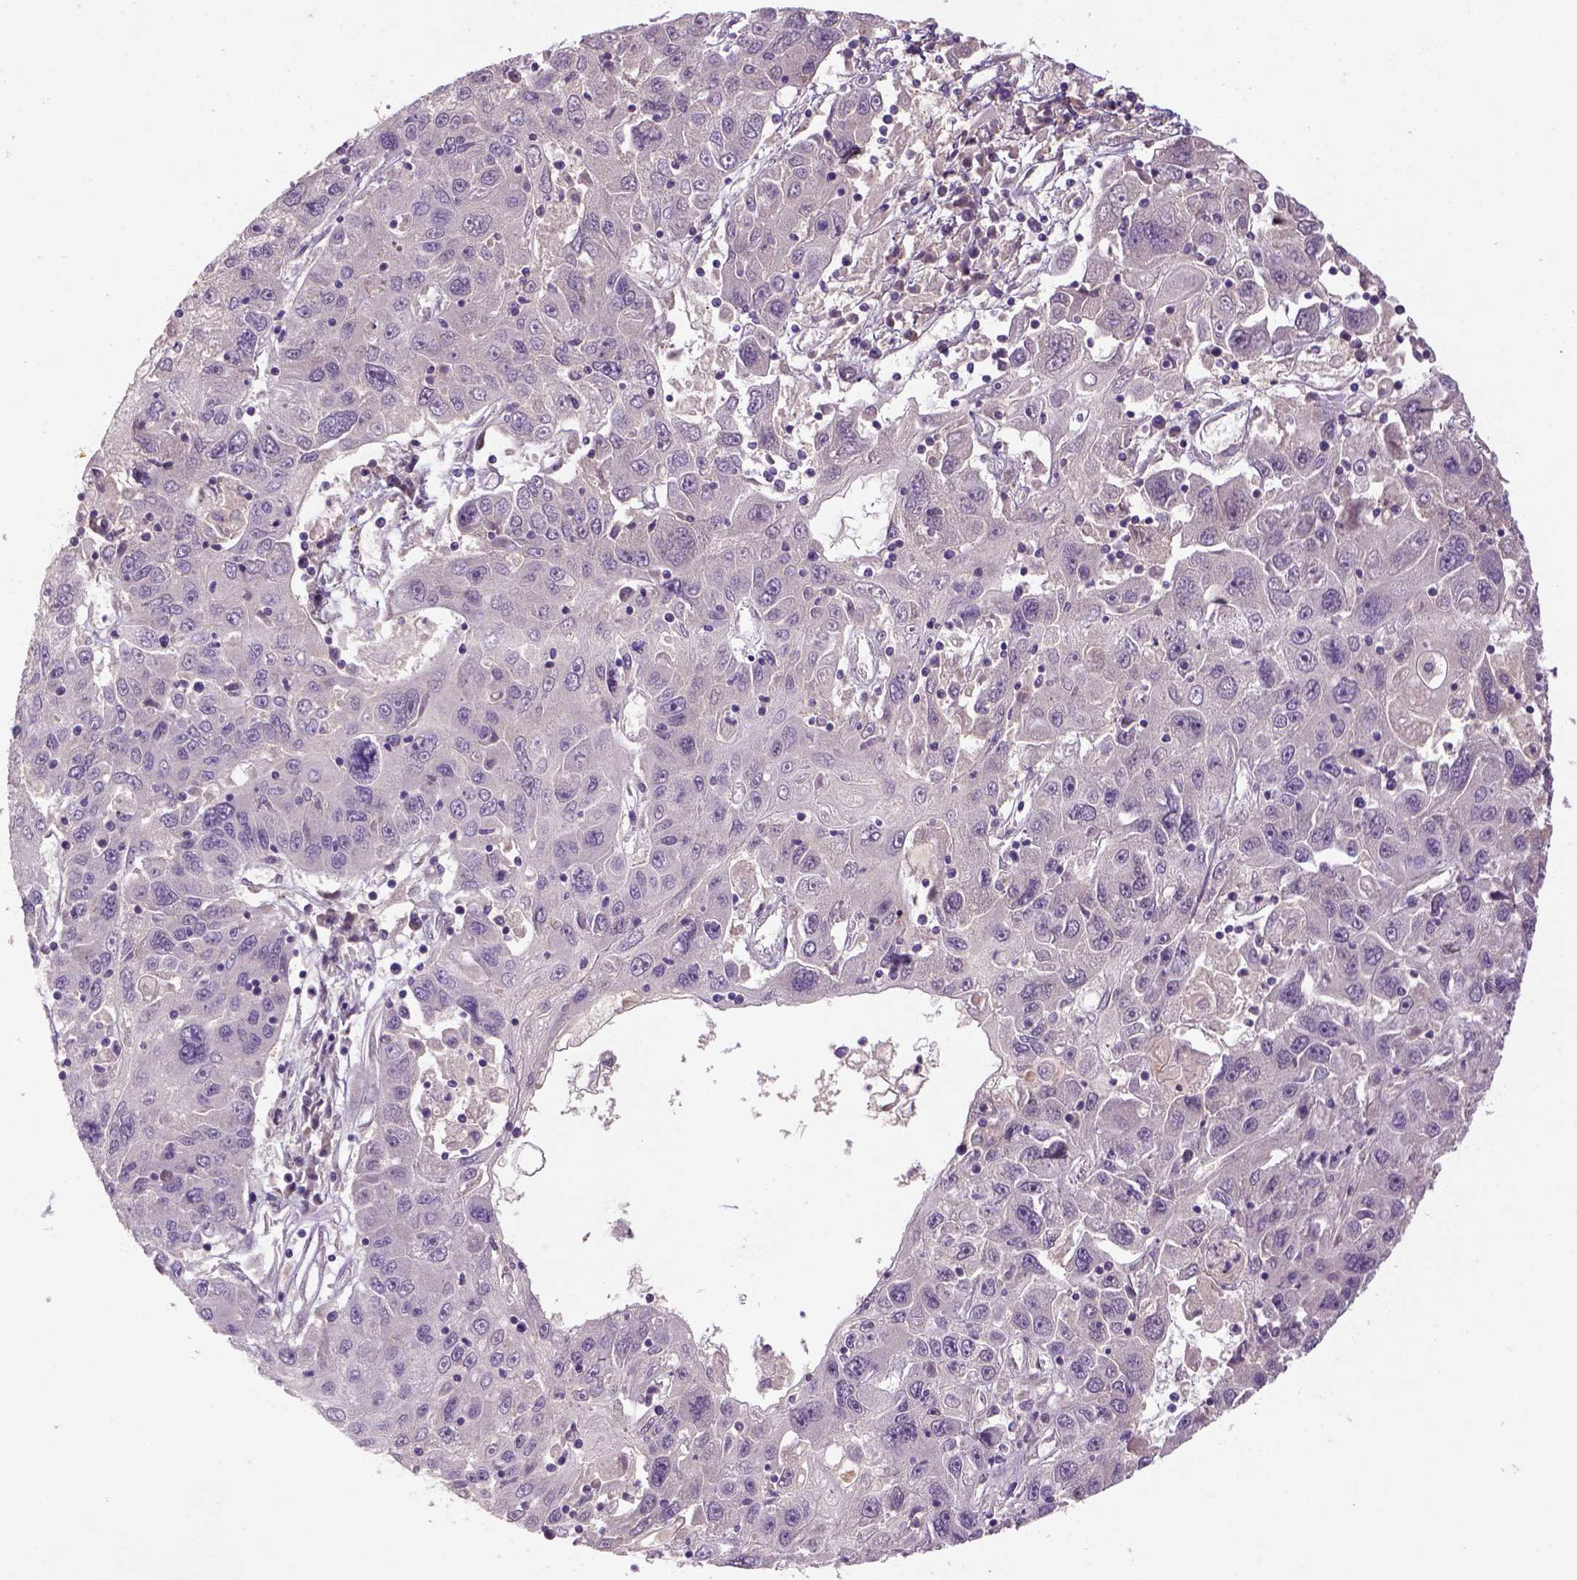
{"staining": {"intensity": "negative", "quantity": "none", "location": "none"}, "tissue": "stomach cancer", "cell_type": "Tumor cells", "image_type": "cancer", "snomed": [{"axis": "morphology", "description": "Adenocarcinoma, NOS"}, {"axis": "topography", "description": "Stomach"}], "caption": "Immunohistochemistry (IHC) photomicrograph of human stomach adenocarcinoma stained for a protein (brown), which demonstrates no positivity in tumor cells.", "gene": "NLGN2", "patient": {"sex": "male", "age": 56}}